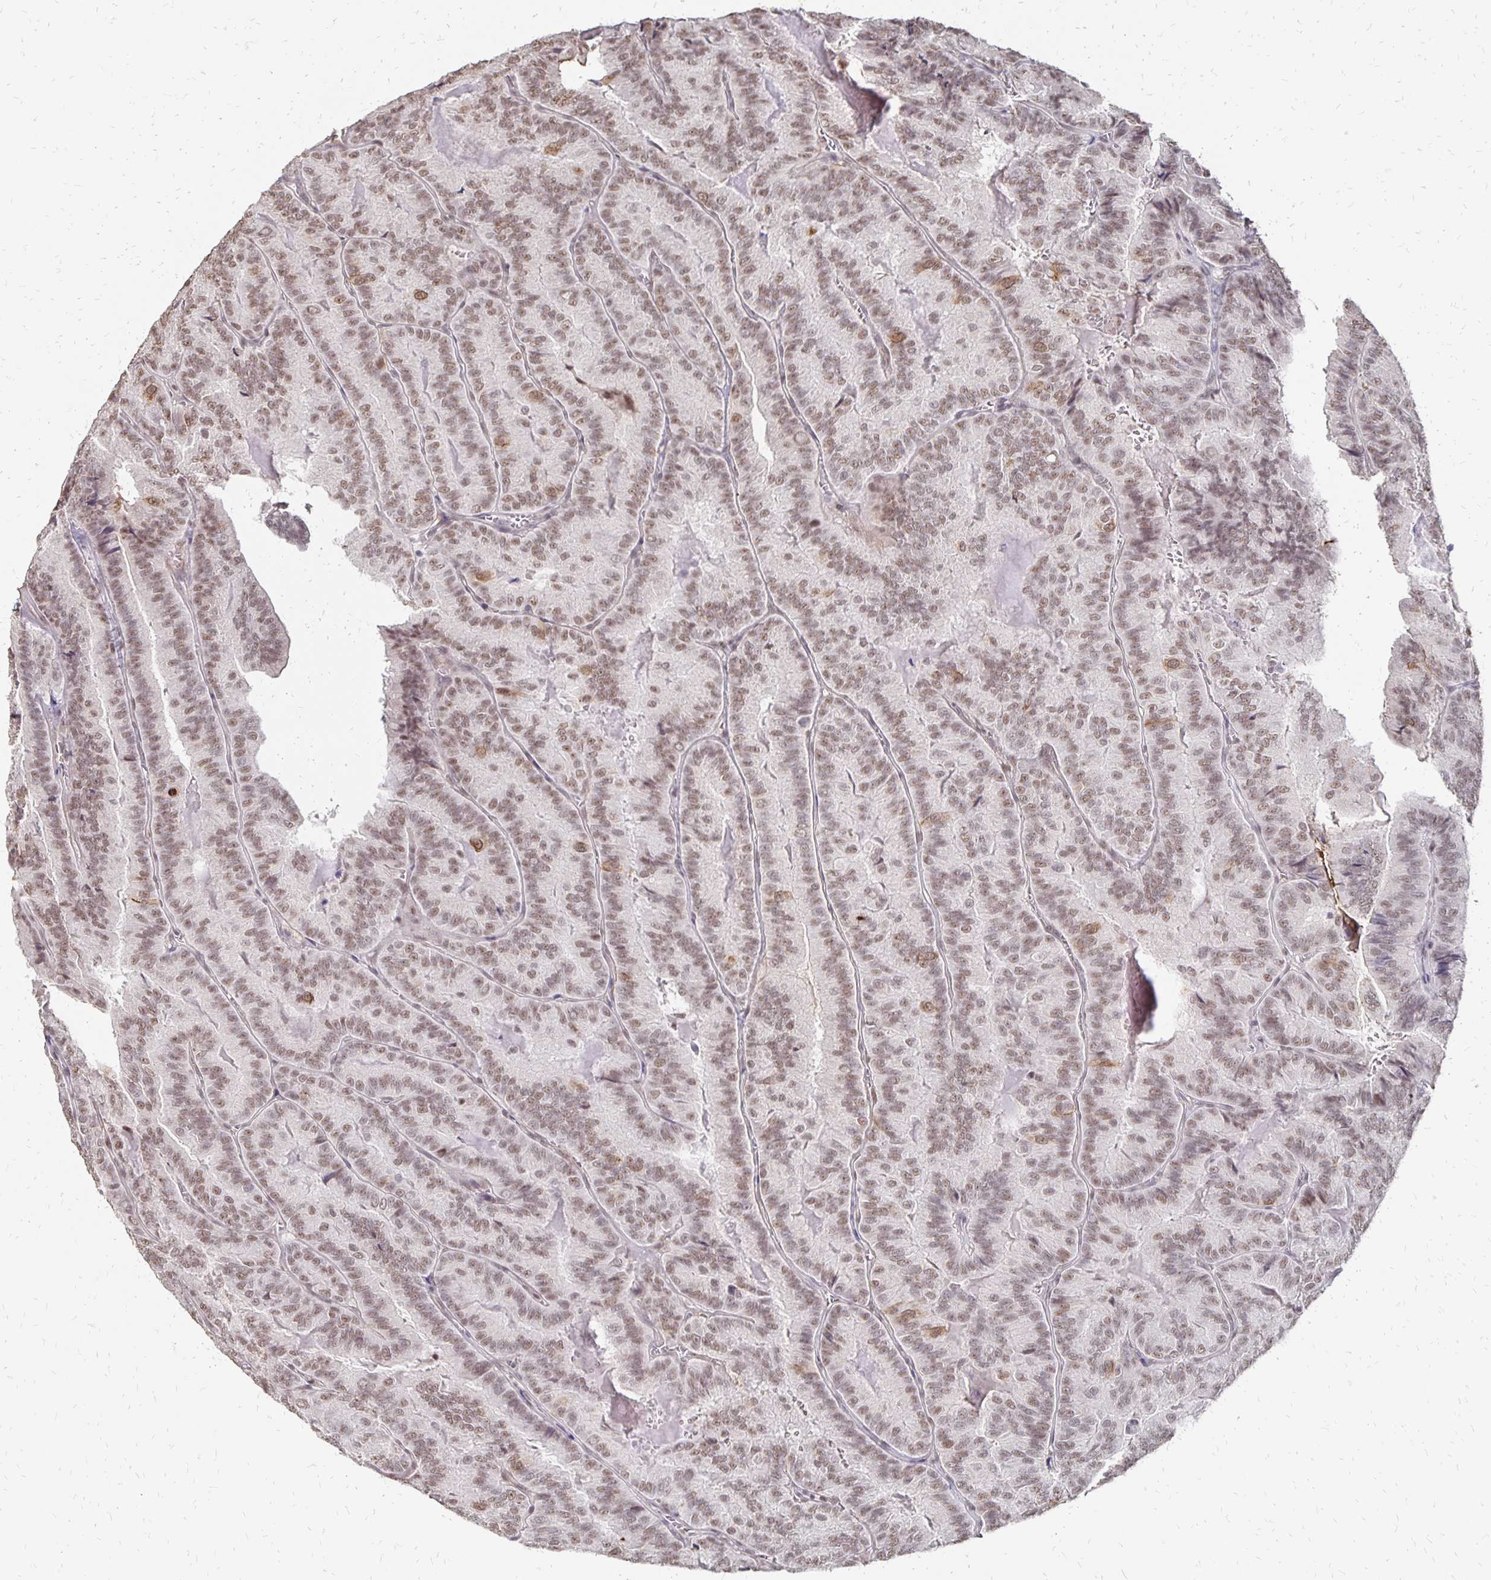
{"staining": {"intensity": "weak", "quantity": ">75%", "location": "nuclear"}, "tissue": "thyroid cancer", "cell_type": "Tumor cells", "image_type": "cancer", "snomed": [{"axis": "morphology", "description": "Papillary adenocarcinoma, NOS"}, {"axis": "topography", "description": "Thyroid gland"}], "caption": "A brown stain shows weak nuclear staining of a protein in human thyroid papillary adenocarcinoma tumor cells.", "gene": "CLASRP", "patient": {"sex": "female", "age": 75}}